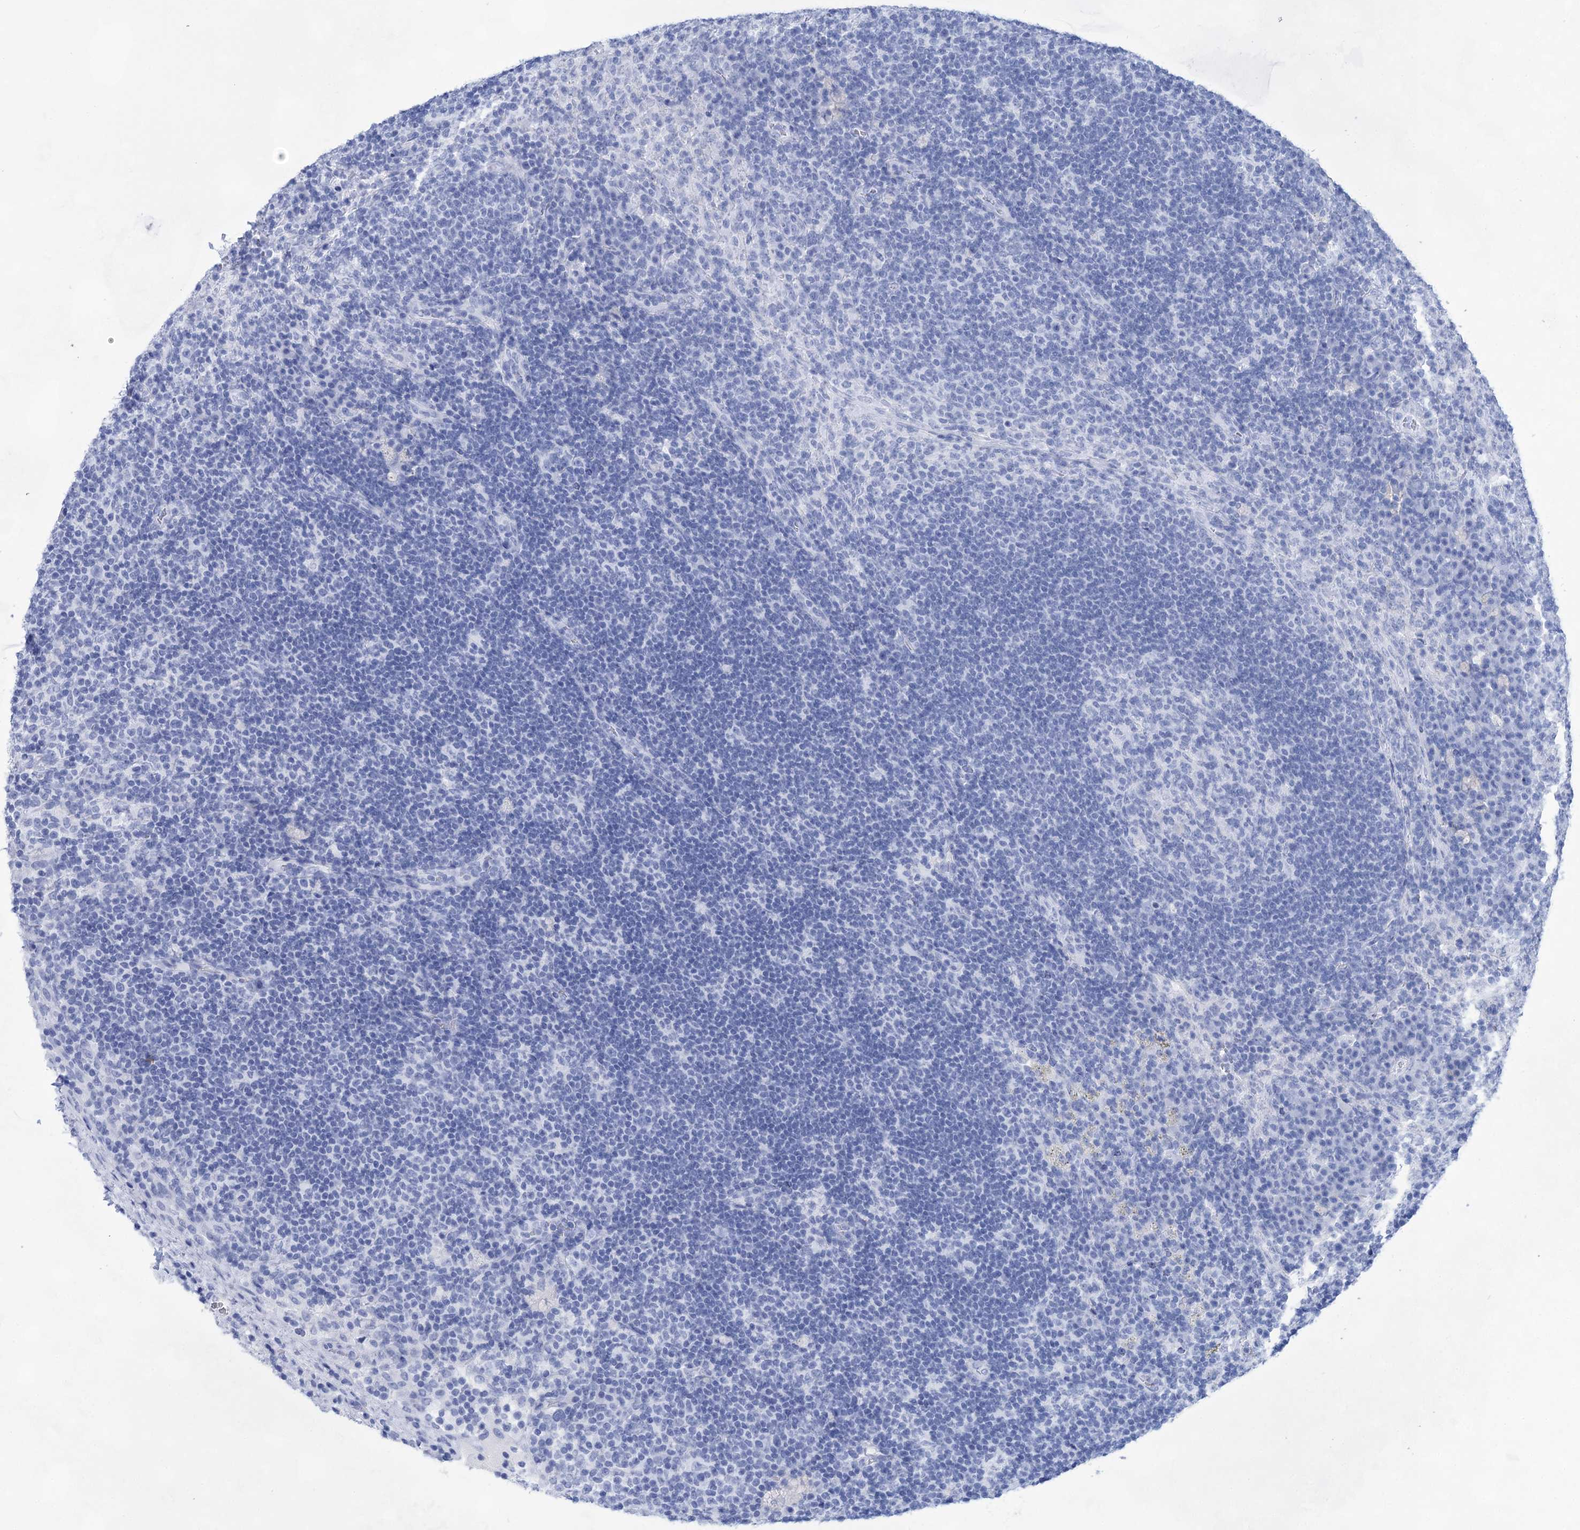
{"staining": {"intensity": "negative", "quantity": "none", "location": "none"}, "tissue": "lymph node", "cell_type": "Germinal center cells", "image_type": "normal", "snomed": [{"axis": "morphology", "description": "Normal tissue, NOS"}, {"axis": "topography", "description": "Lymph node"}], "caption": "DAB (3,3'-diaminobenzidine) immunohistochemical staining of unremarkable human lymph node reveals no significant positivity in germinal center cells.", "gene": "LALBA", "patient": {"sex": "female", "age": 70}}